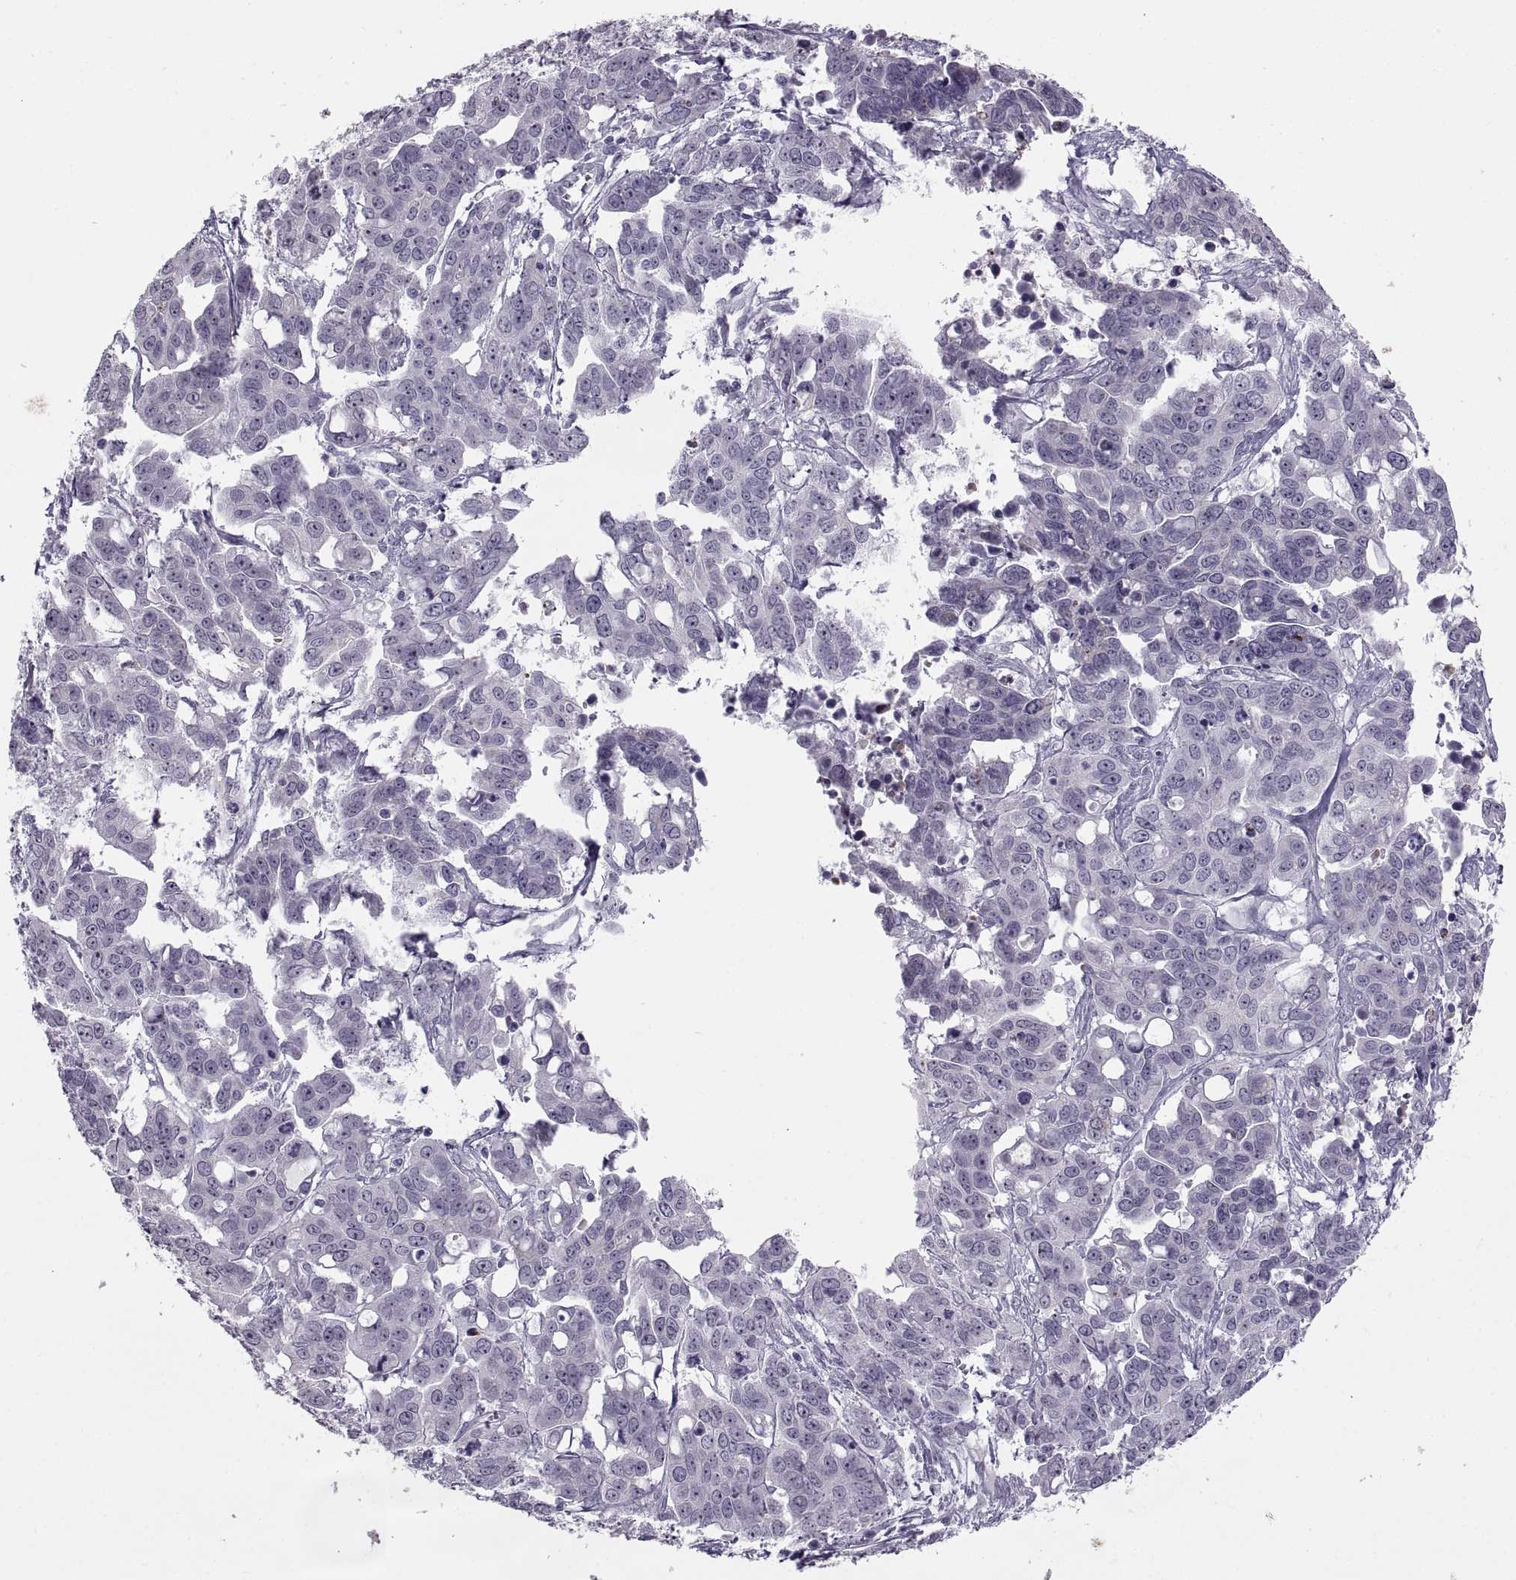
{"staining": {"intensity": "negative", "quantity": "none", "location": "none"}, "tissue": "ovarian cancer", "cell_type": "Tumor cells", "image_type": "cancer", "snomed": [{"axis": "morphology", "description": "Carcinoma, endometroid"}, {"axis": "topography", "description": "Ovary"}], "caption": "This is a image of immunohistochemistry (IHC) staining of ovarian endometroid carcinoma, which shows no staining in tumor cells.", "gene": "ASIC2", "patient": {"sex": "female", "age": 78}}